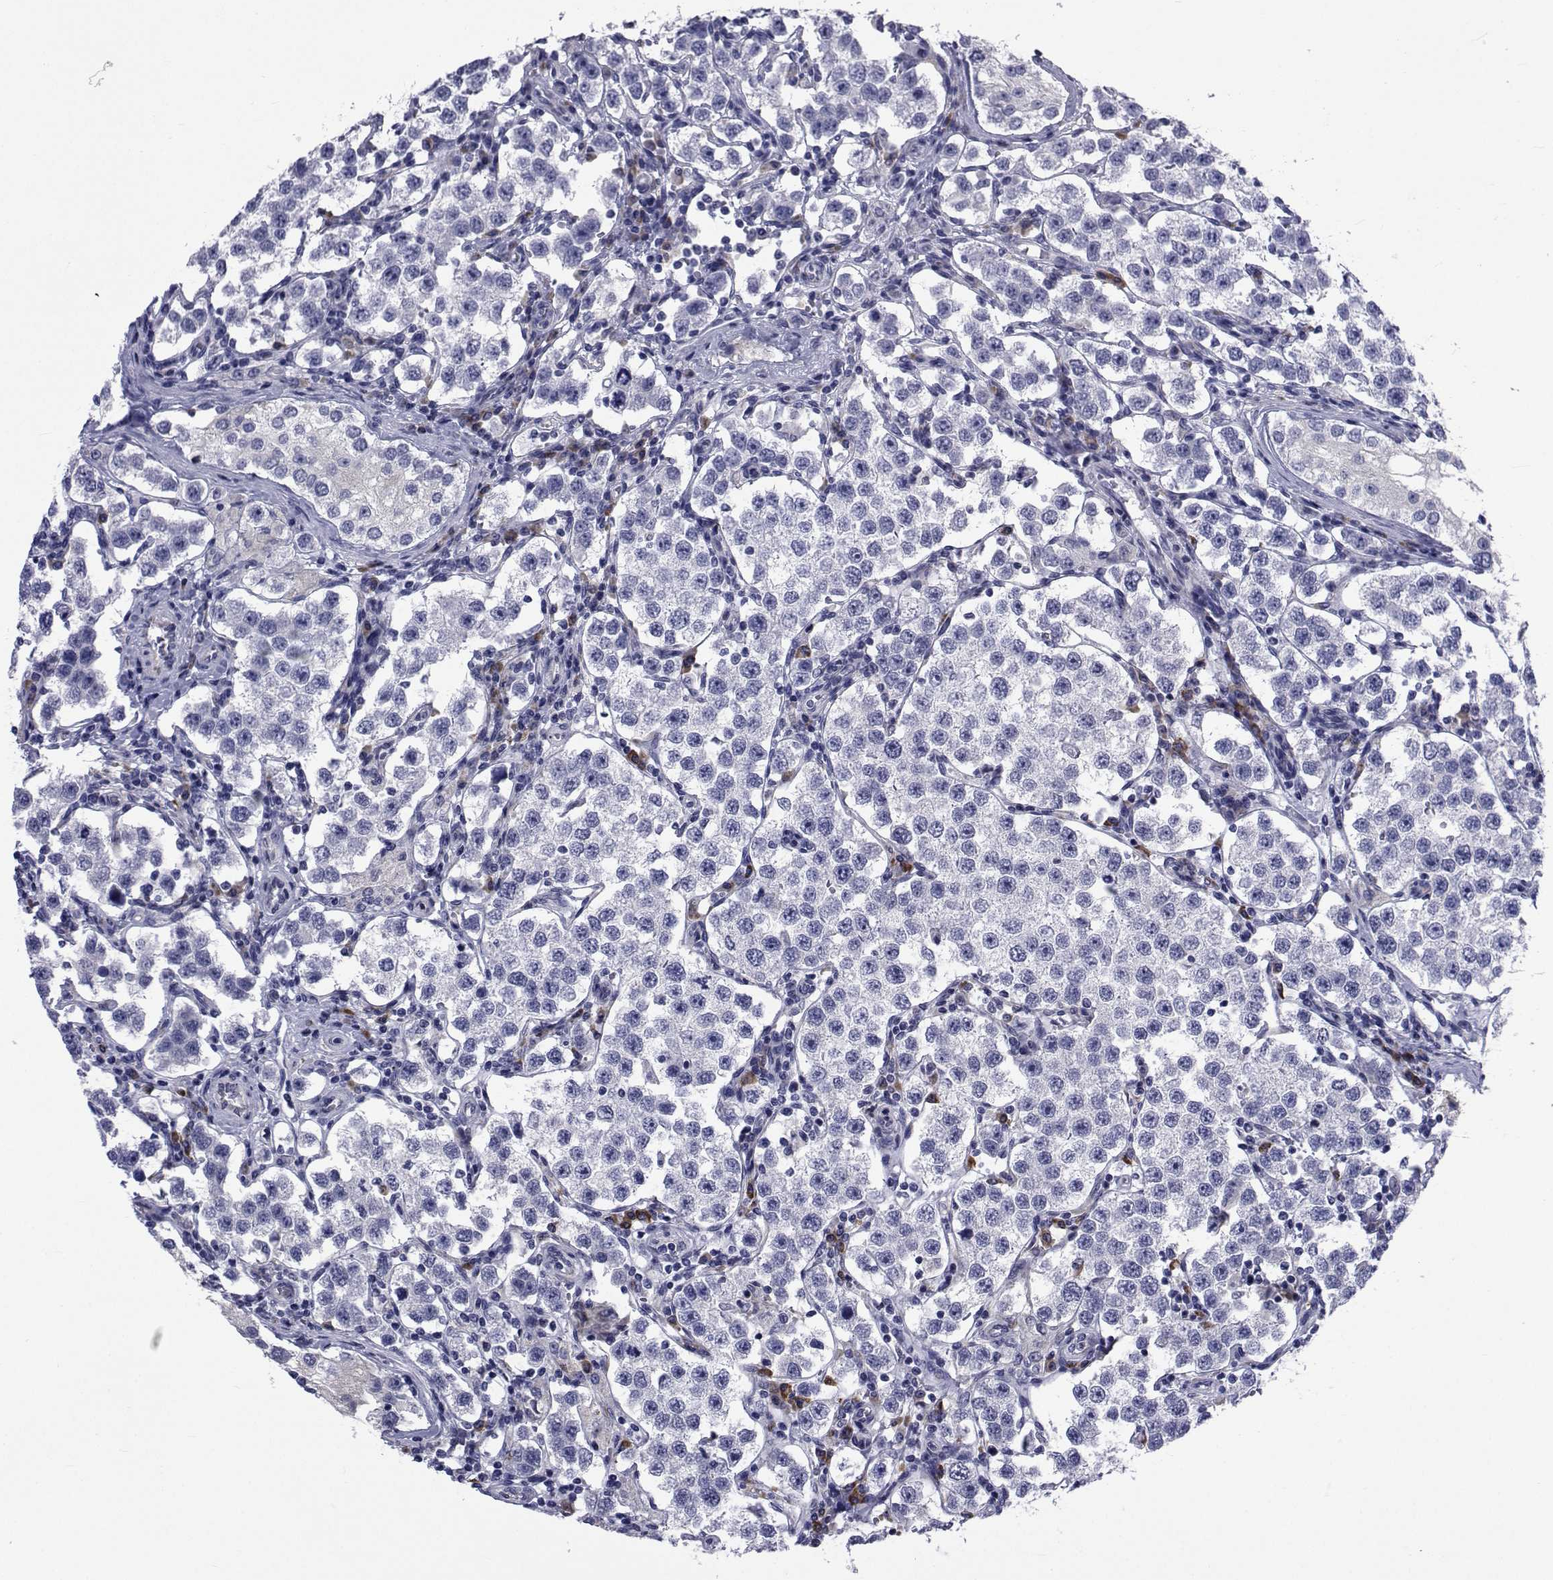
{"staining": {"intensity": "negative", "quantity": "none", "location": "none"}, "tissue": "testis cancer", "cell_type": "Tumor cells", "image_type": "cancer", "snomed": [{"axis": "morphology", "description": "Seminoma, NOS"}, {"axis": "topography", "description": "Testis"}], "caption": "This is an immunohistochemistry image of human testis cancer. There is no positivity in tumor cells.", "gene": "ROPN1", "patient": {"sex": "male", "age": 37}}